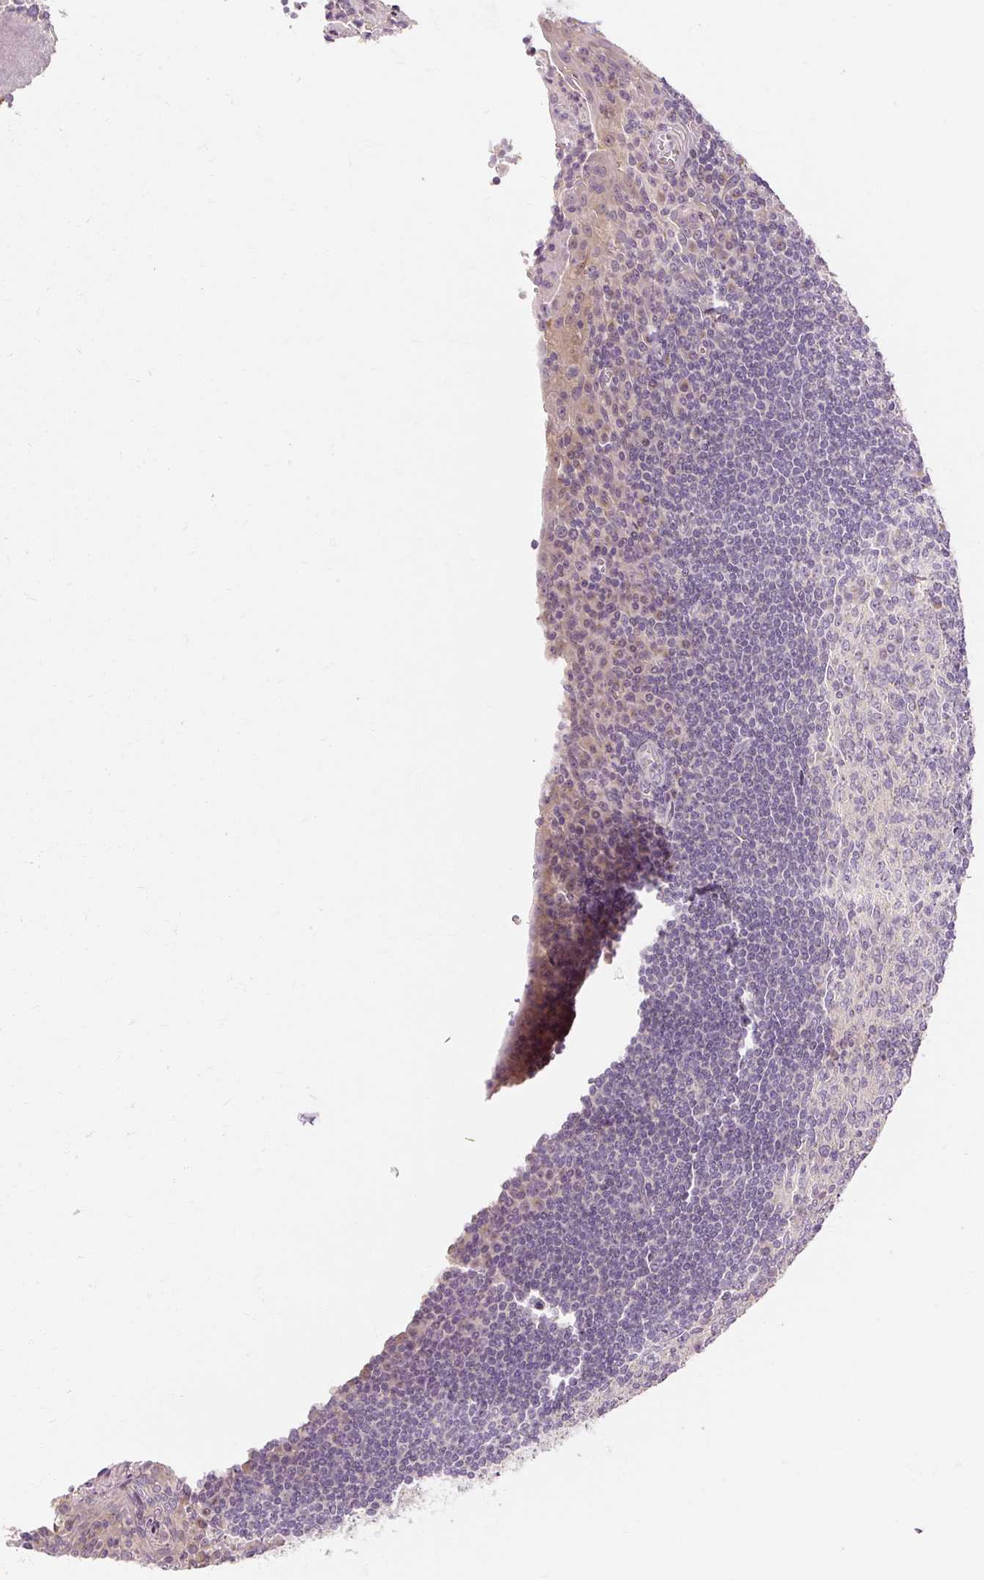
{"staining": {"intensity": "negative", "quantity": "none", "location": "none"}, "tissue": "tonsil", "cell_type": "Germinal center cells", "image_type": "normal", "snomed": [{"axis": "morphology", "description": "Normal tissue, NOS"}, {"axis": "topography", "description": "Tonsil"}], "caption": "Protein analysis of unremarkable tonsil reveals no significant staining in germinal center cells.", "gene": "CAPN3", "patient": {"sex": "male", "age": 27}}